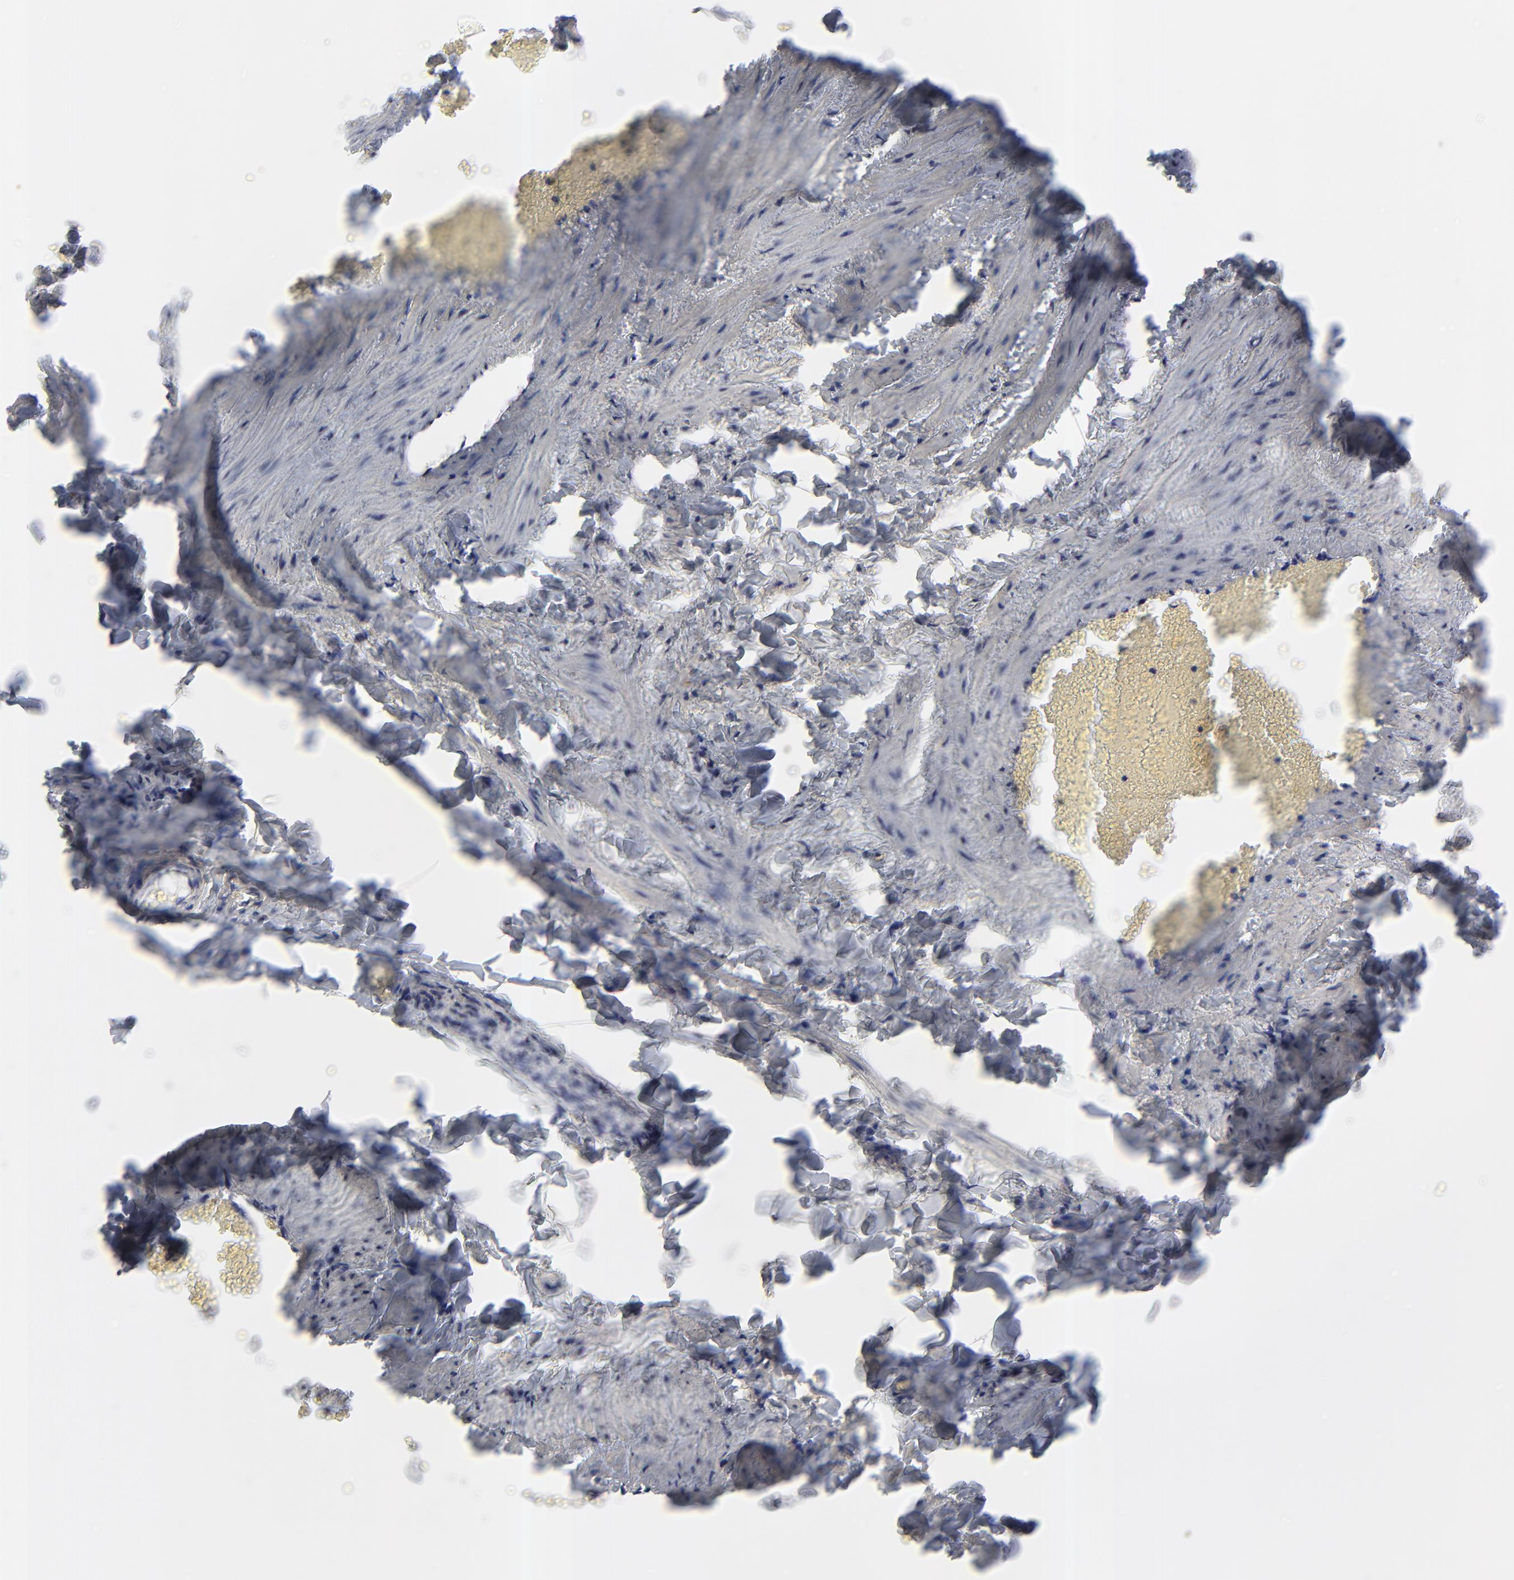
{"staining": {"intensity": "negative", "quantity": "none", "location": "none"}, "tissue": "adipose tissue", "cell_type": "Adipocytes", "image_type": "normal", "snomed": [{"axis": "morphology", "description": "Normal tissue, NOS"}, {"axis": "topography", "description": "Vascular tissue"}], "caption": "An IHC micrograph of unremarkable adipose tissue is shown. There is no staining in adipocytes of adipose tissue. (IHC, brightfield microscopy, high magnification).", "gene": "SULF2", "patient": {"sex": "male", "age": 41}}